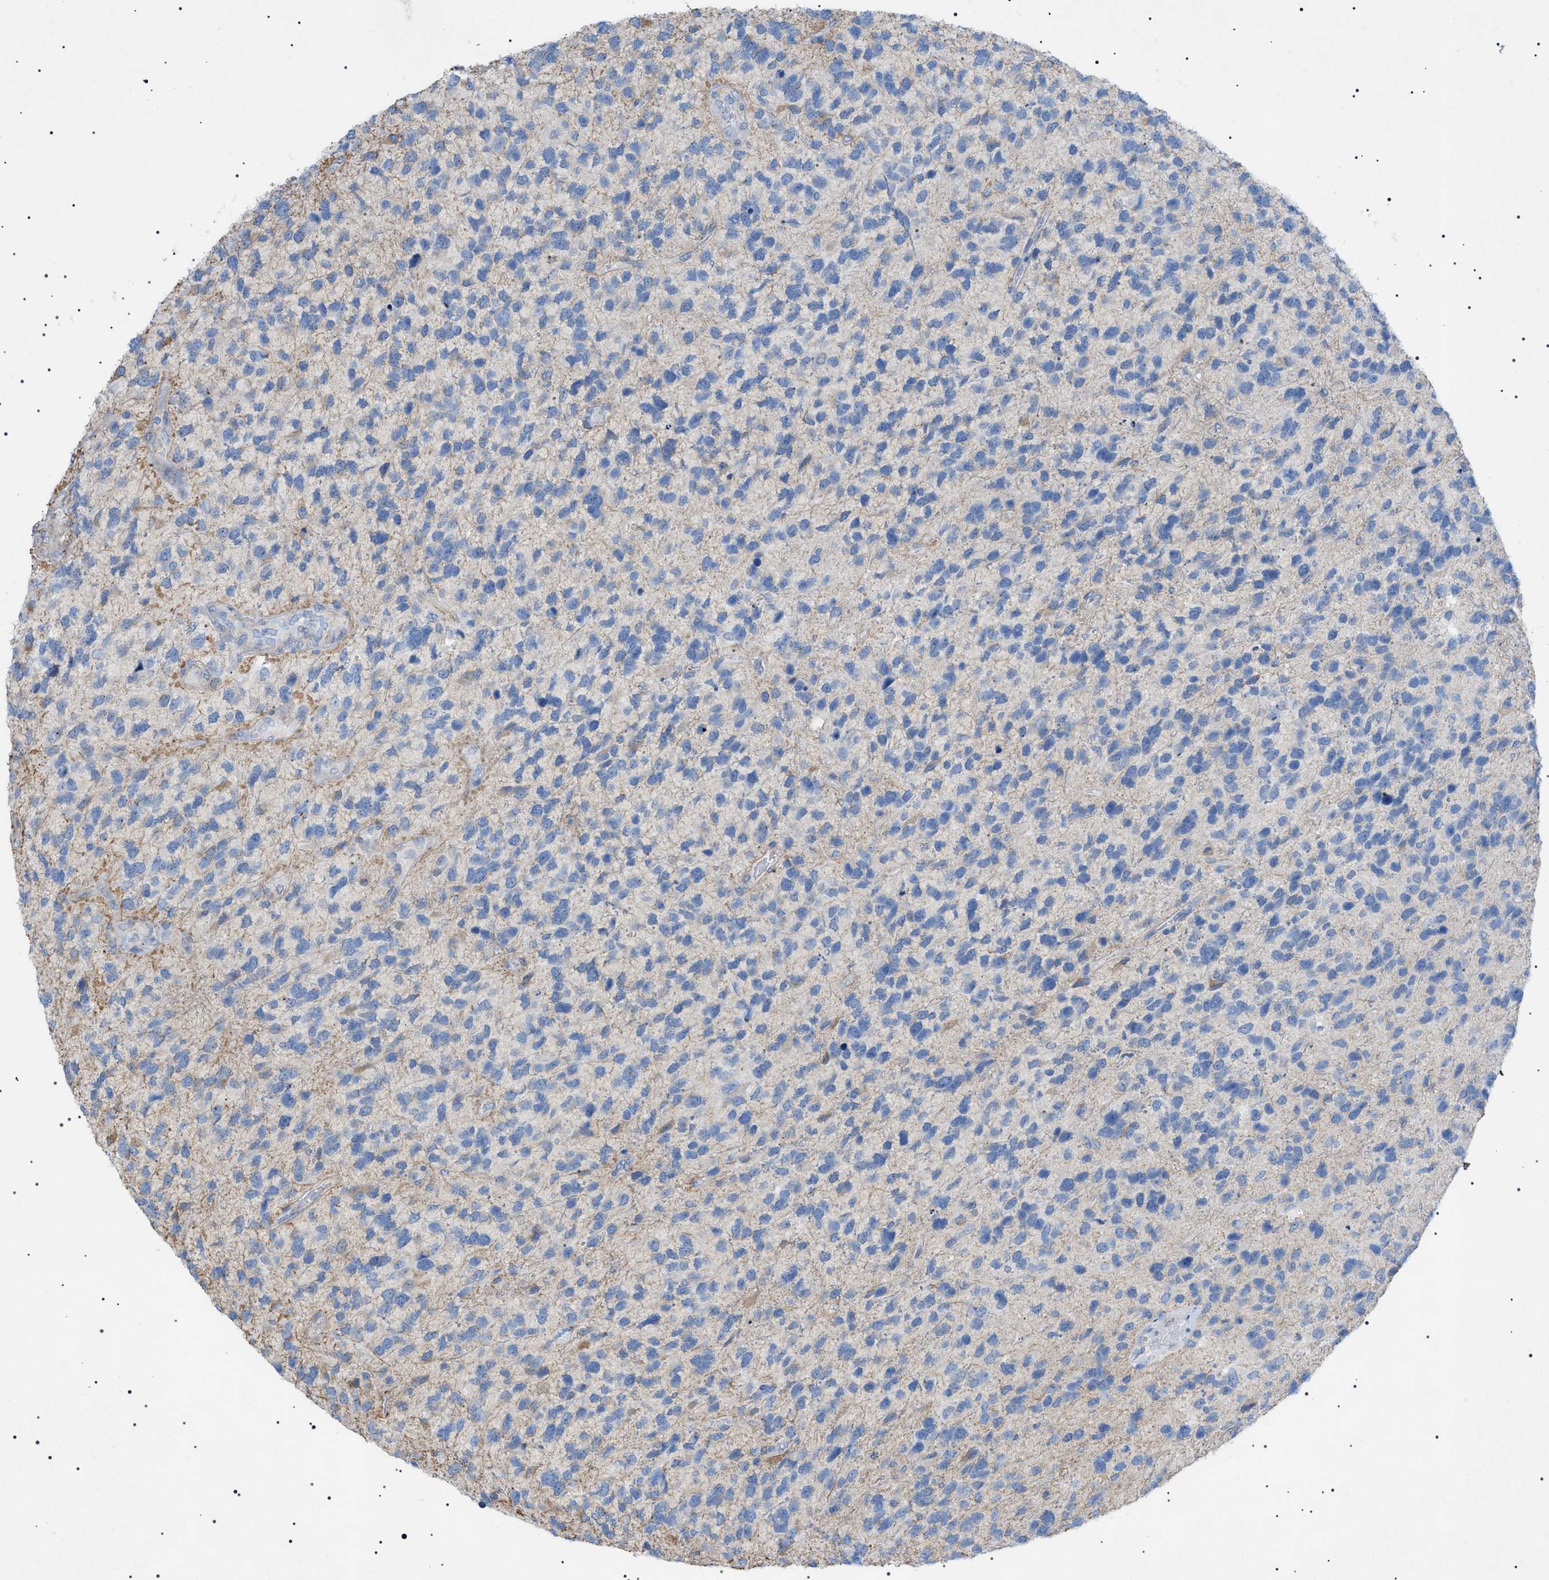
{"staining": {"intensity": "negative", "quantity": "none", "location": "none"}, "tissue": "glioma", "cell_type": "Tumor cells", "image_type": "cancer", "snomed": [{"axis": "morphology", "description": "Glioma, malignant, High grade"}, {"axis": "topography", "description": "Brain"}], "caption": "Tumor cells show no significant expression in glioma.", "gene": "ADAMTS1", "patient": {"sex": "female", "age": 58}}